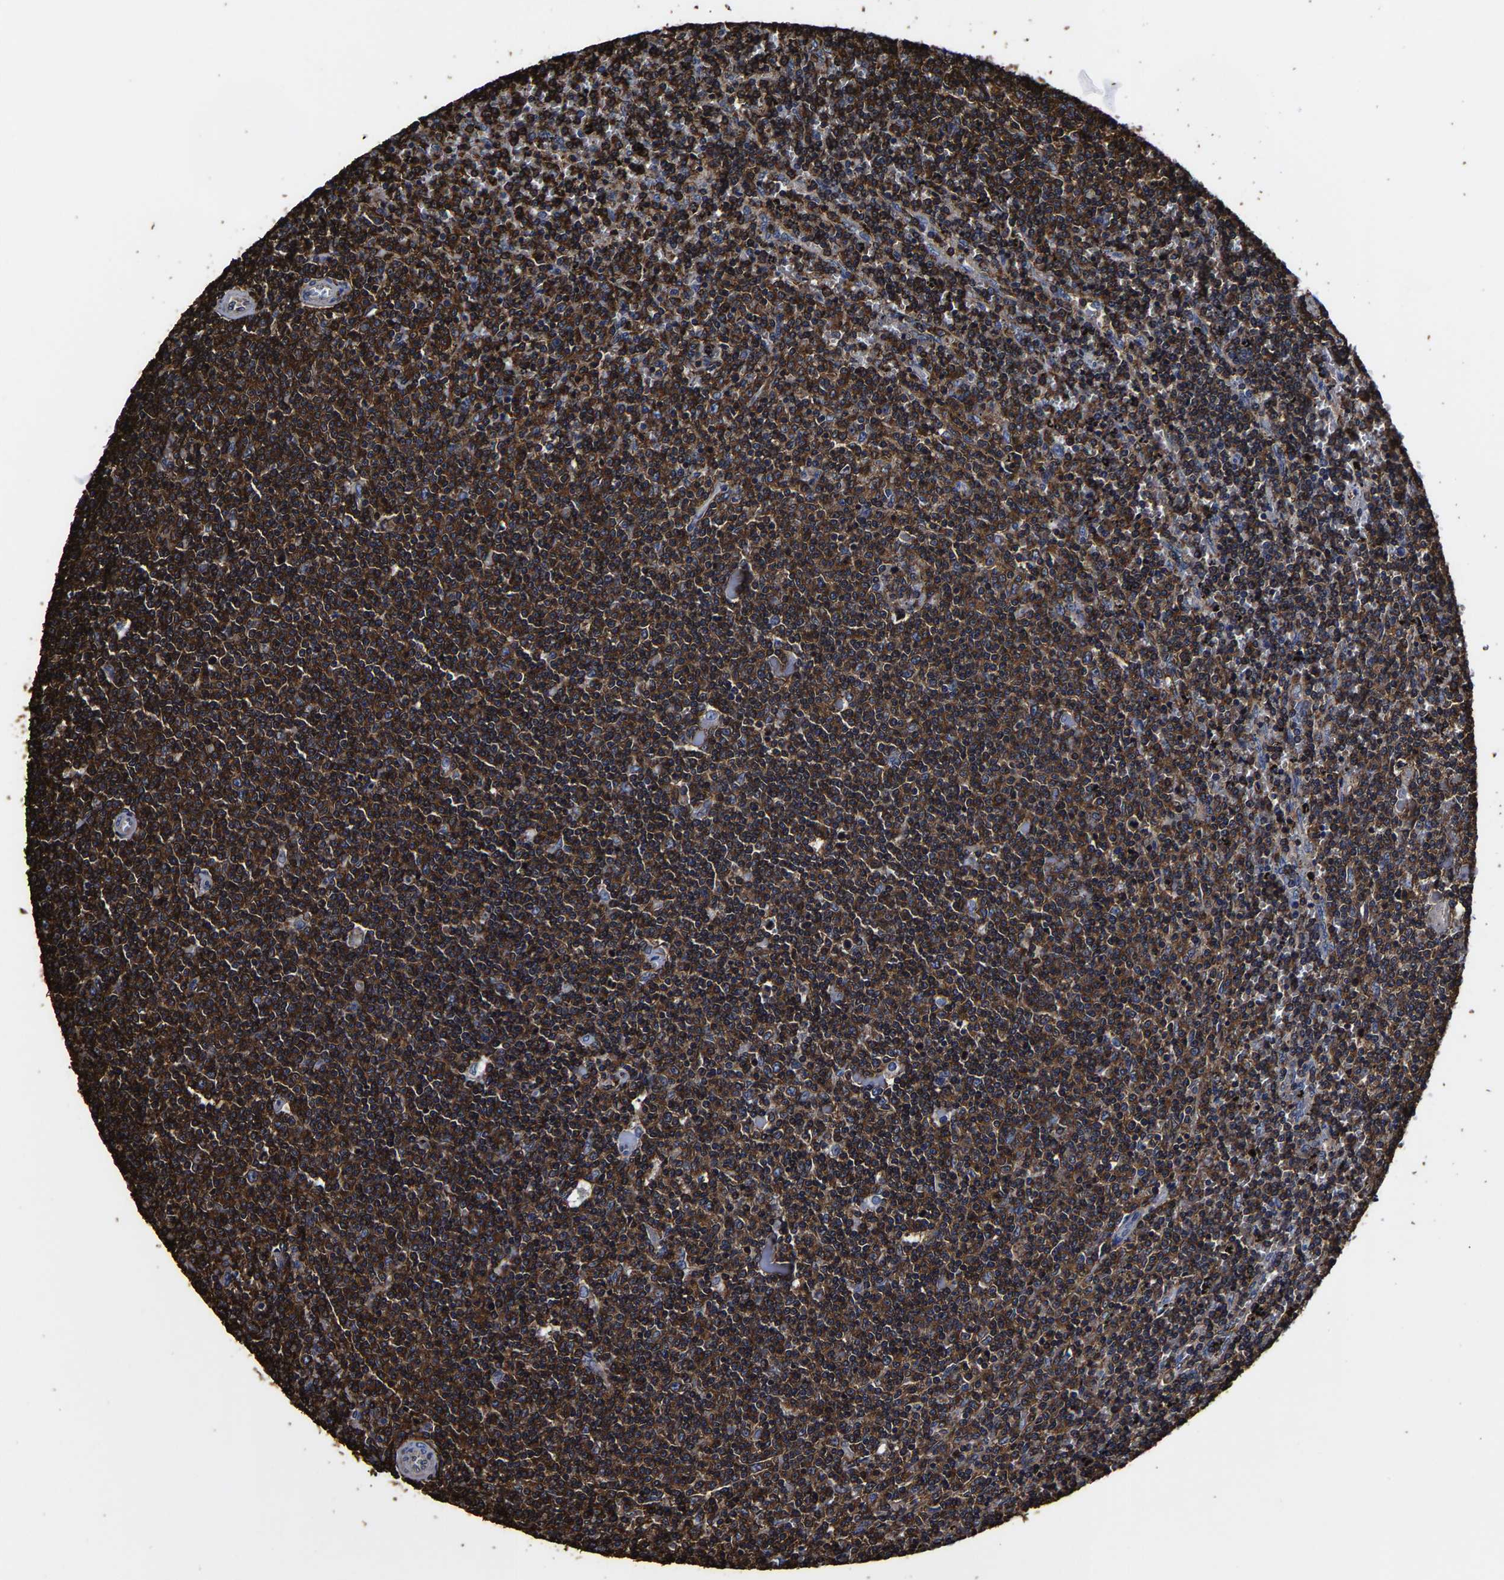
{"staining": {"intensity": "strong", "quantity": ">75%", "location": "cytoplasmic/membranous"}, "tissue": "lymphoma", "cell_type": "Tumor cells", "image_type": "cancer", "snomed": [{"axis": "morphology", "description": "Malignant lymphoma, non-Hodgkin's type, Low grade"}, {"axis": "topography", "description": "Spleen"}], "caption": "A high amount of strong cytoplasmic/membranous expression is present in approximately >75% of tumor cells in lymphoma tissue.", "gene": "SSH3", "patient": {"sex": "female", "age": 50}}